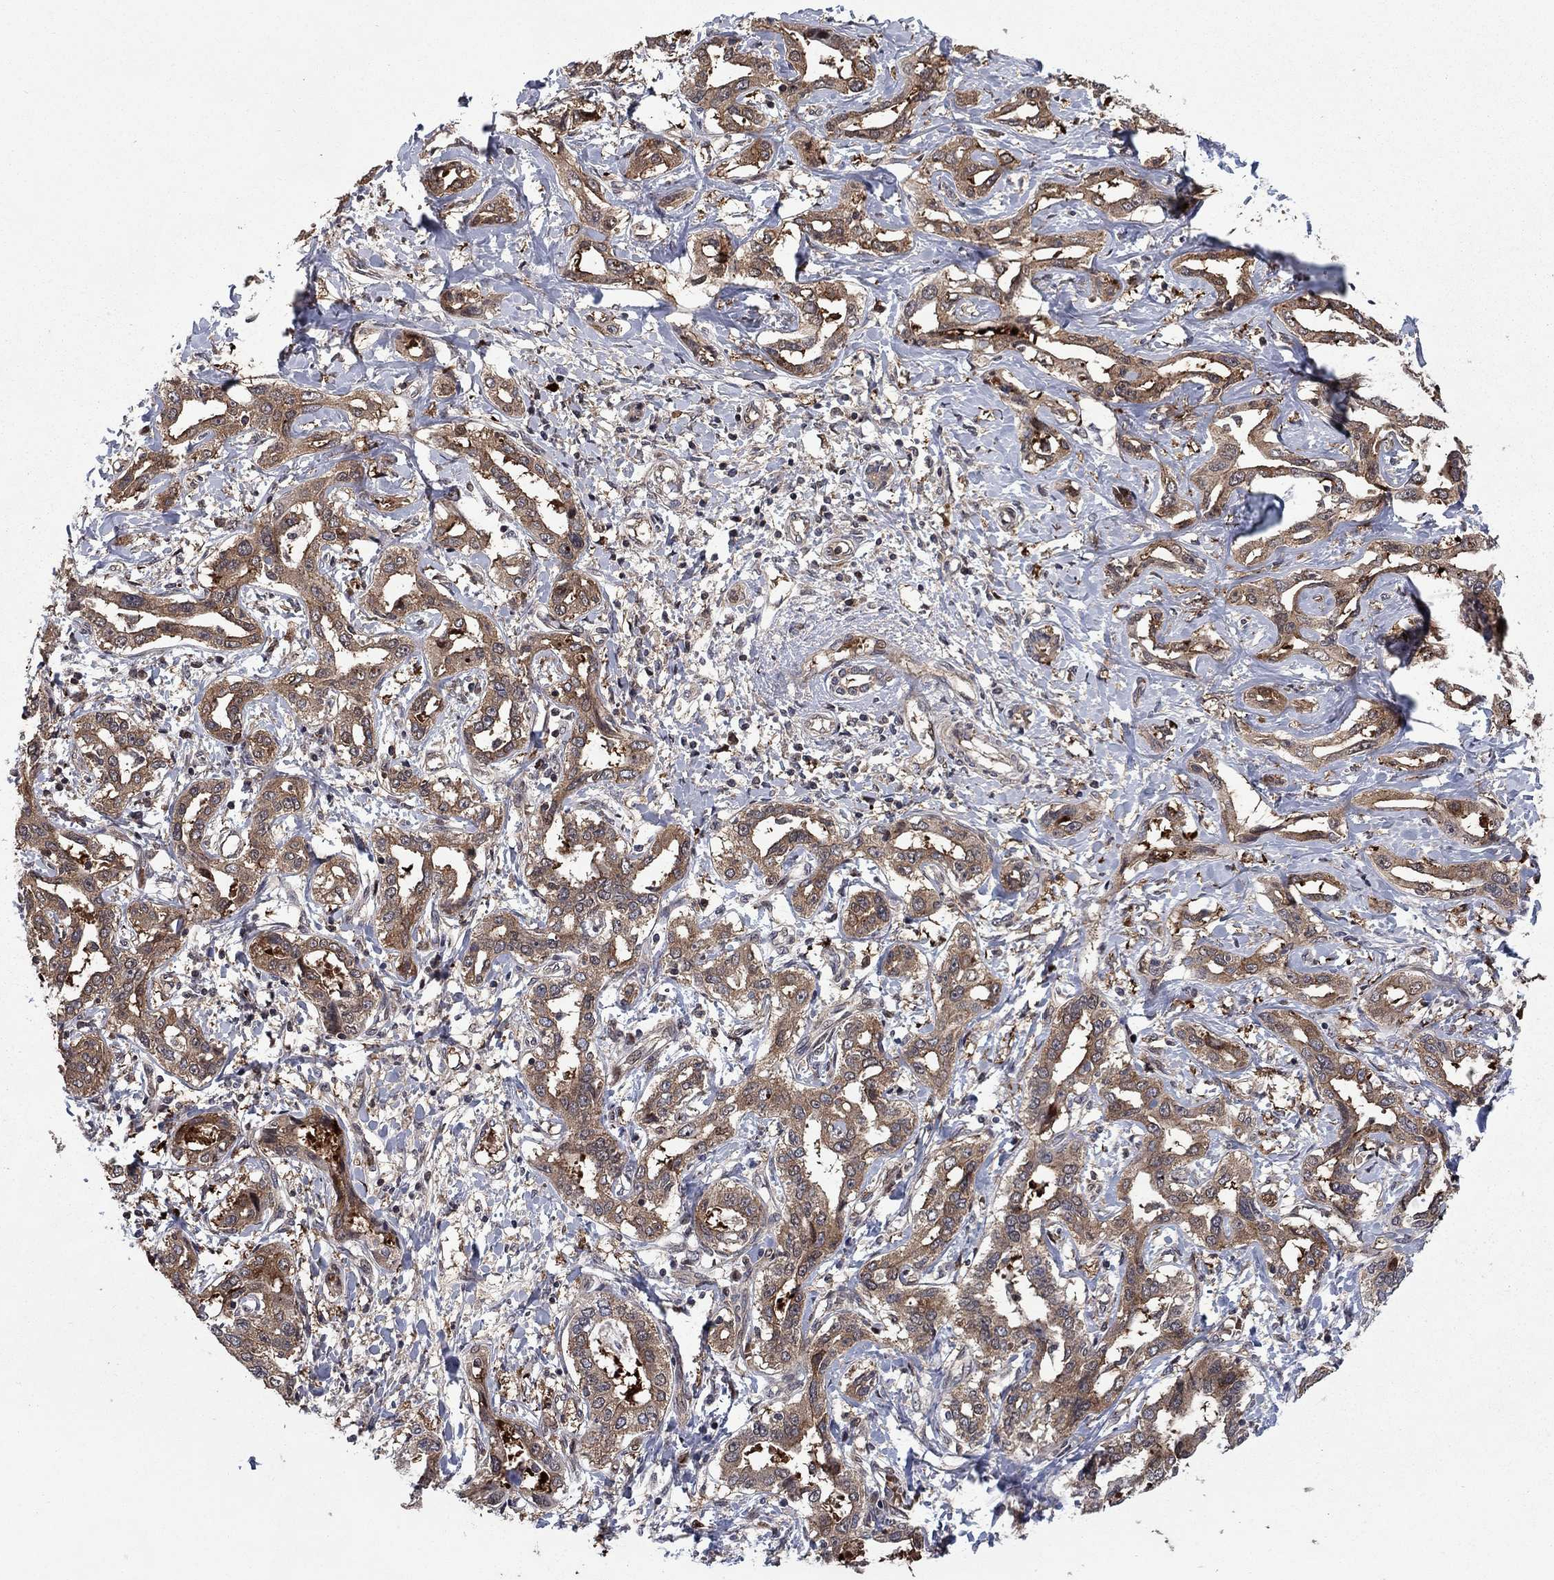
{"staining": {"intensity": "moderate", "quantity": "25%-75%", "location": "cytoplasmic/membranous"}, "tissue": "liver cancer", "cell_type": "Tumor cells", "image_type": "cancer", "snomed": [{"axis": "morphology", "description": "Cholangiocarcinoma"}, {"axis": "topography", "description": "Liver"}], "caption": "A brown stain labels moderate cytoplasmic/membranous expression of a protein in human liver cancer (cholangiocarcinoma) tumor cells.", "gene": "HDAC4", "patient": {"sex": "male", "age": 59}}